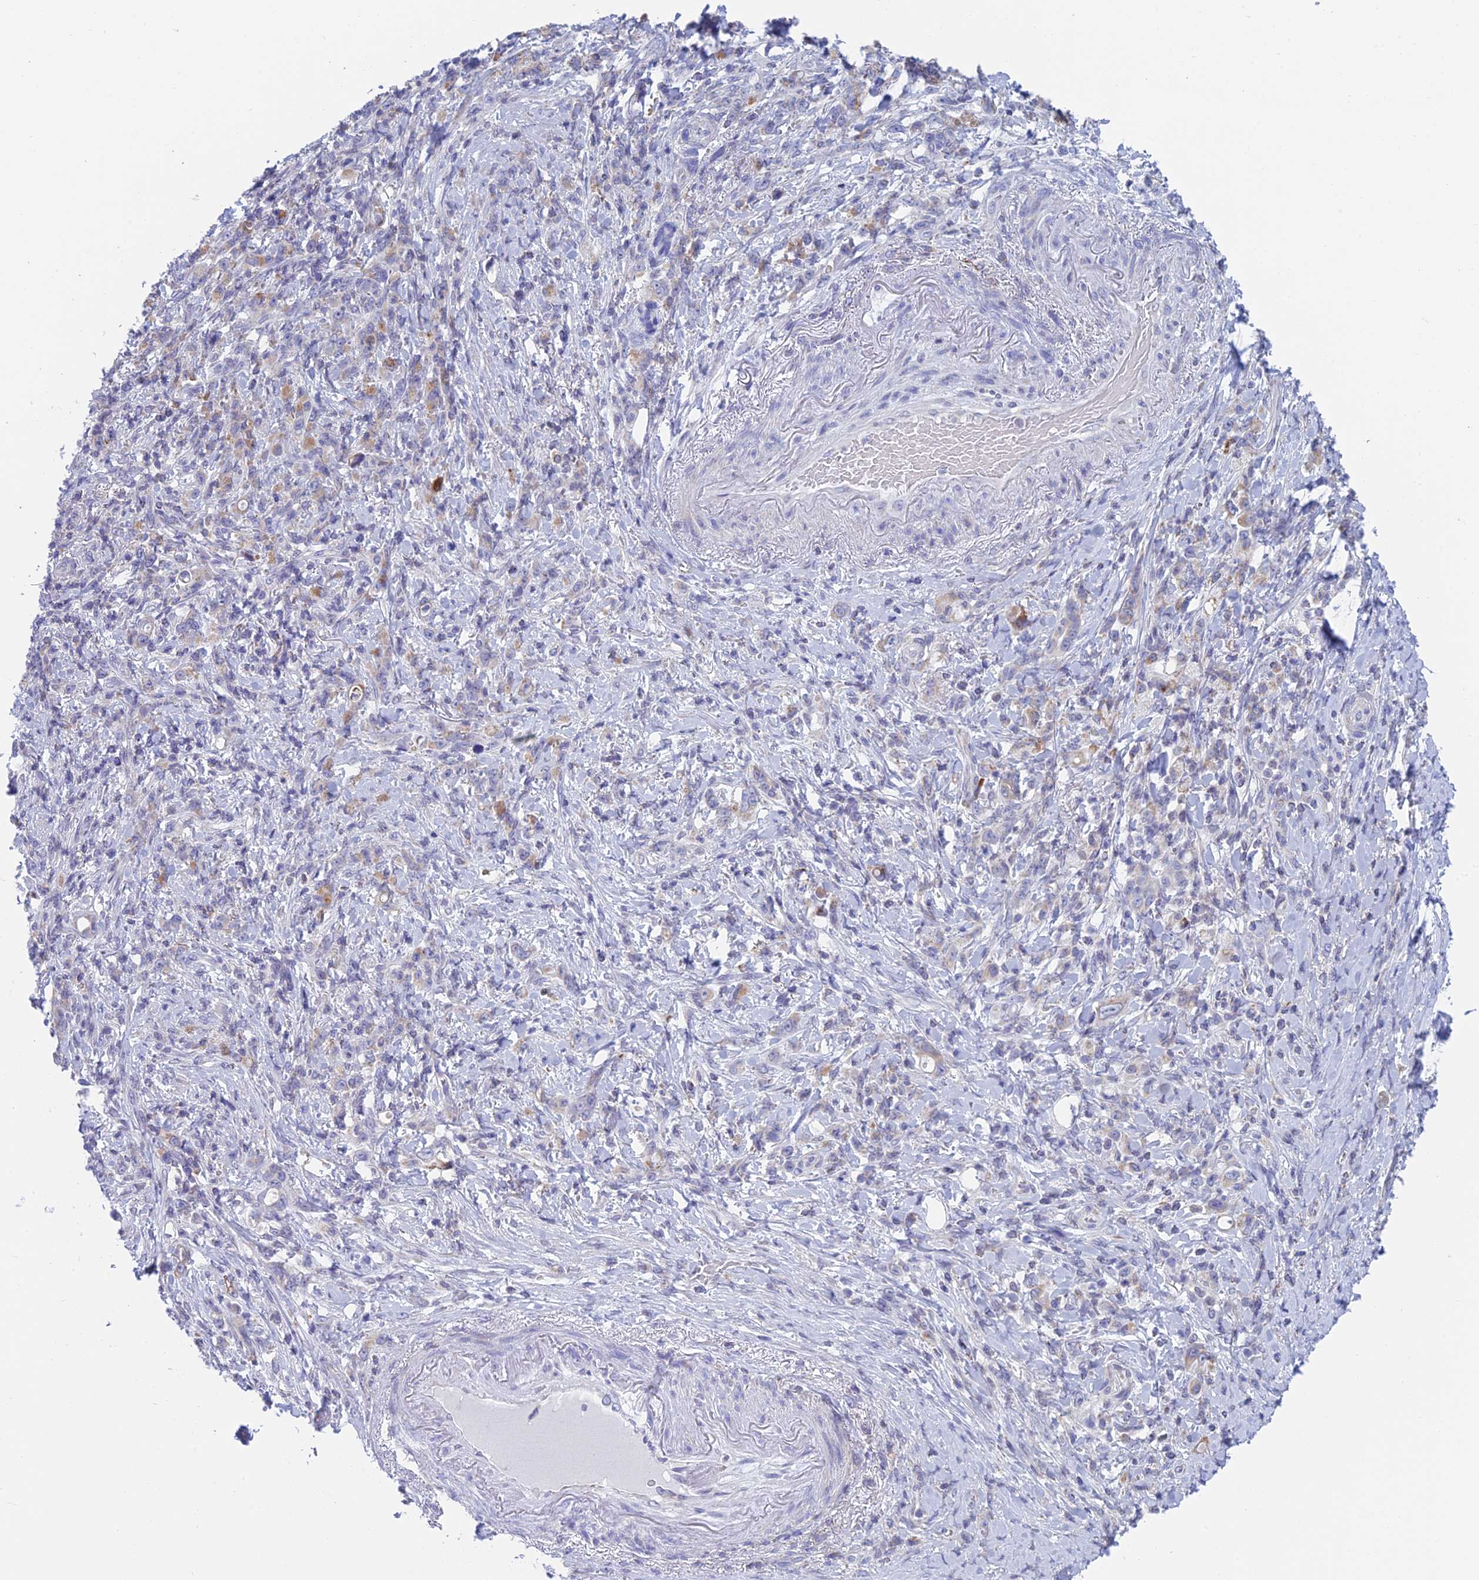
{"staining": {"intensity": "weak", "quantity": "<25%", "location": "cytoplasmic/membranous"}, "tissue": "stomach cancer", "cell_type": "Tumor cells", "image_type": "cancer", "snomed": [{"axis": "morphology", "description": "Normal tissue, NOS"}, {"axis": "morphology", "description": "Adenocarcinoma, NOS"}, {"axis": "topography", "description": "Stomach"}], "caption": "Immunohistochemical staining of stomach cancer shows no significant expression in tumor cells. Brightfield microscopy of immunohistochemistry stained with DAB (brown) and hematoxylin (blue), captured at high magnification.", "gene": "REXO5", "patient": {"sex": "female", "age": 79}}